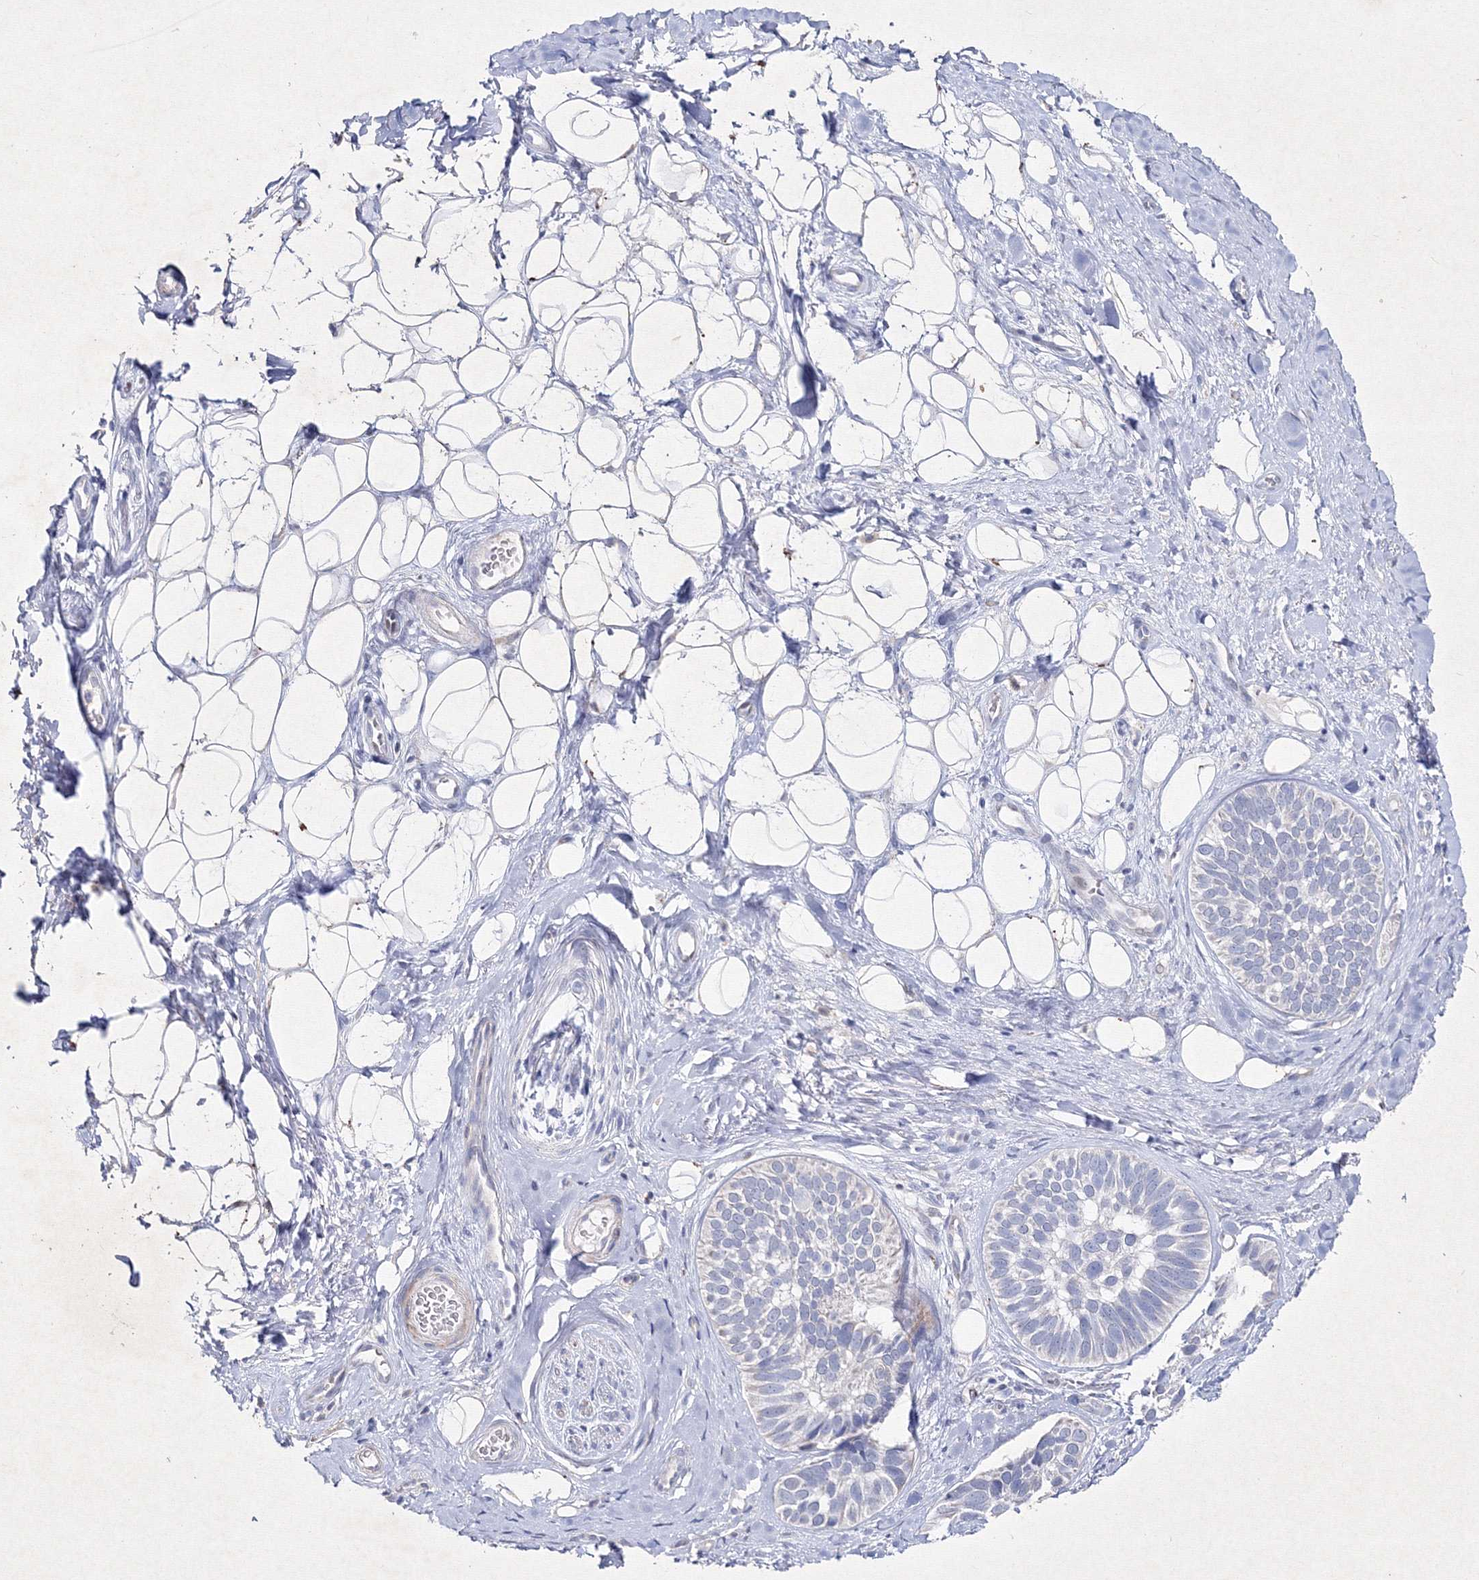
{"staining": {"intensity": "negative", "quantity": "none", "location": "none"}, "tissue": "skin cancer", "cell_type": "Tumor cells", "image_type": "cancer", "snomed": [{"axis": "morphology", "description": "Basal cell carcinoma"}, {"axis": "topography", "description": "Skin"}], "caption": "DAB (3,3'-diaminobenzidine) immunohistochemical staining of human skin cancer (basal cell carcinoma) reveals no significant expression in tumor cells. (Stains: DAB immunohistochemistry (IHC) with hematoxylin counter stain, Microscopy: brightfield microscopy at high magnification).", "gene": "SMIM29", "patient": {"sex": "male", "age": 62}}